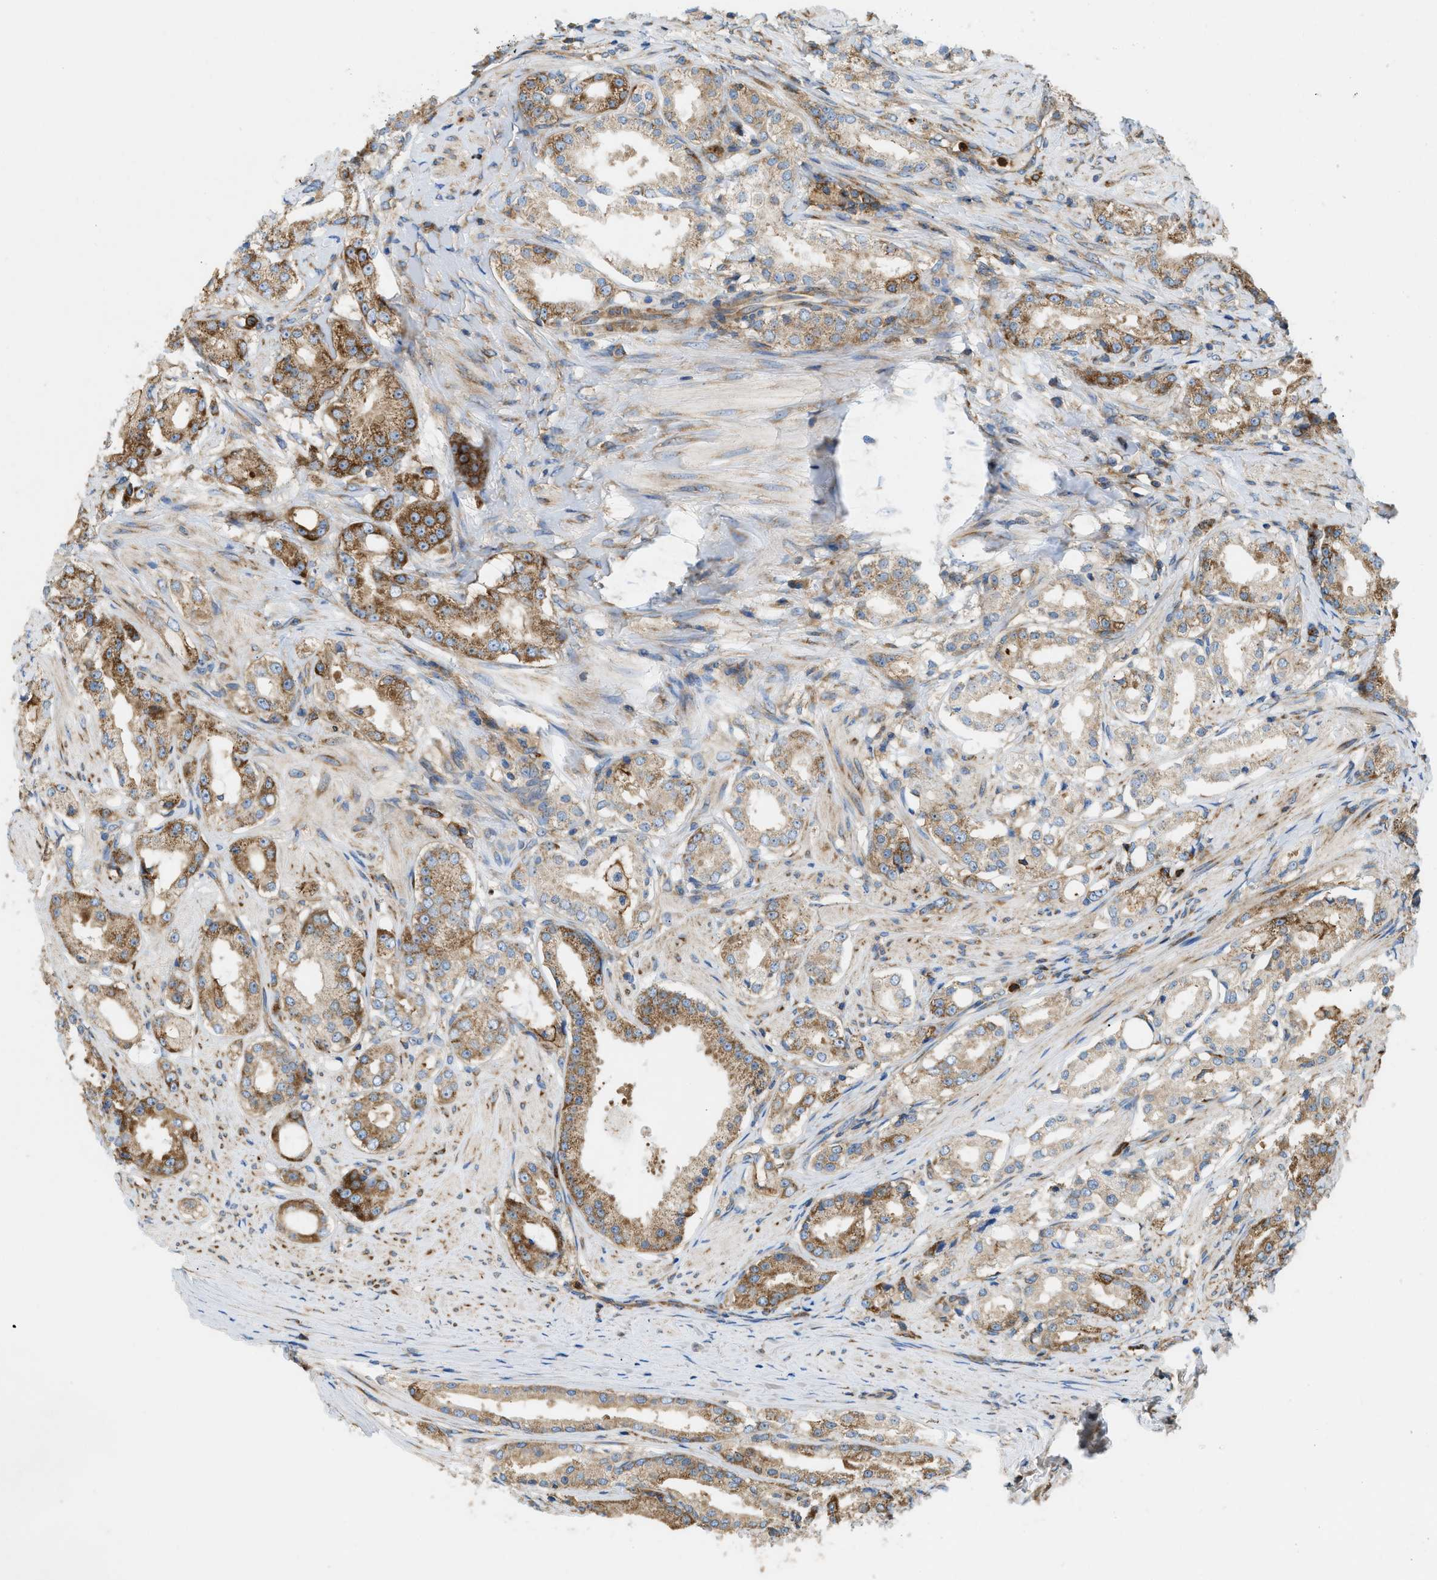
{"staining": {"intensity": "moderate", "quantity": "25%-75%", "location": "cytoplasmic/membranous"}, "tissue": "prostate cancer", "cell_type": "Tumor cells", "image_type": "cancer", "snomed": [{"axis": "morphology", "description": "Adenocarcinoma, Low grade"}, {"axis": "topography", "description": "Prostate"}], "caption": "Protein expression analysis of prostate cancer exhibits moderate cytoplasmic/membranous expression in about 25%-75% of tumor cells.", "gene": "GPAT4", "patient": {"sex": "male", "age": 63}}